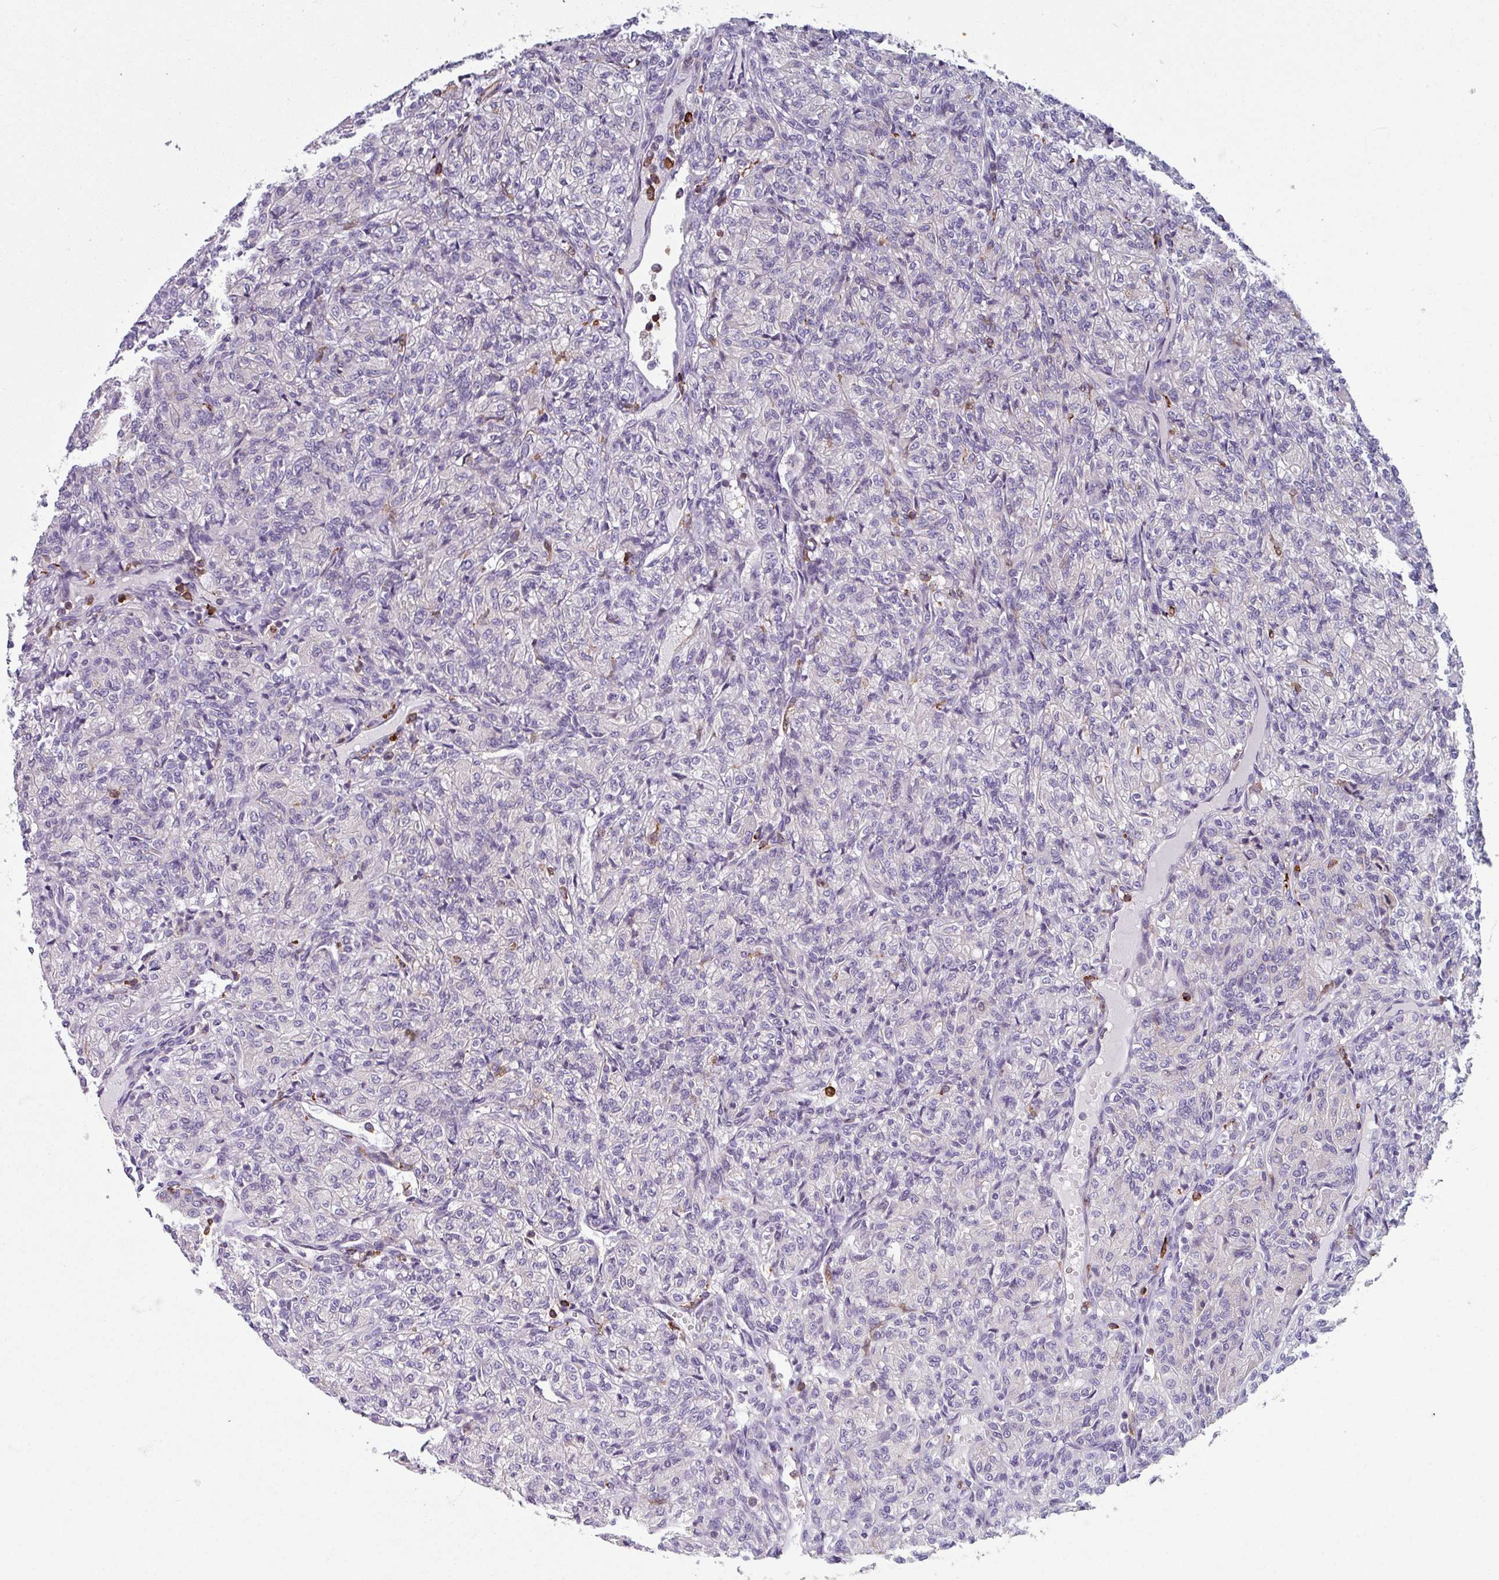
{"staining": {"intensity": "negative", "quantity": "none", "location": "none"}, "tissue": "renal cancer", "cell_type": "Tumor cells", "image_type": "cancer", "snomed": [{"axis": "morphology", "description": "Adenocarcinoma, NOS"}, {"axis": "topography", "description": "Kidney"}], "caption": "Immunohistochemistry micrograph of neoplastic tissue: human renal cancer stained with DAB (3,3'-diaminobenzidine) exhibits no significant protein staining in tumor cells.", "gene": "NEDD9", "patient": {"sex": "male", "age": 77}}